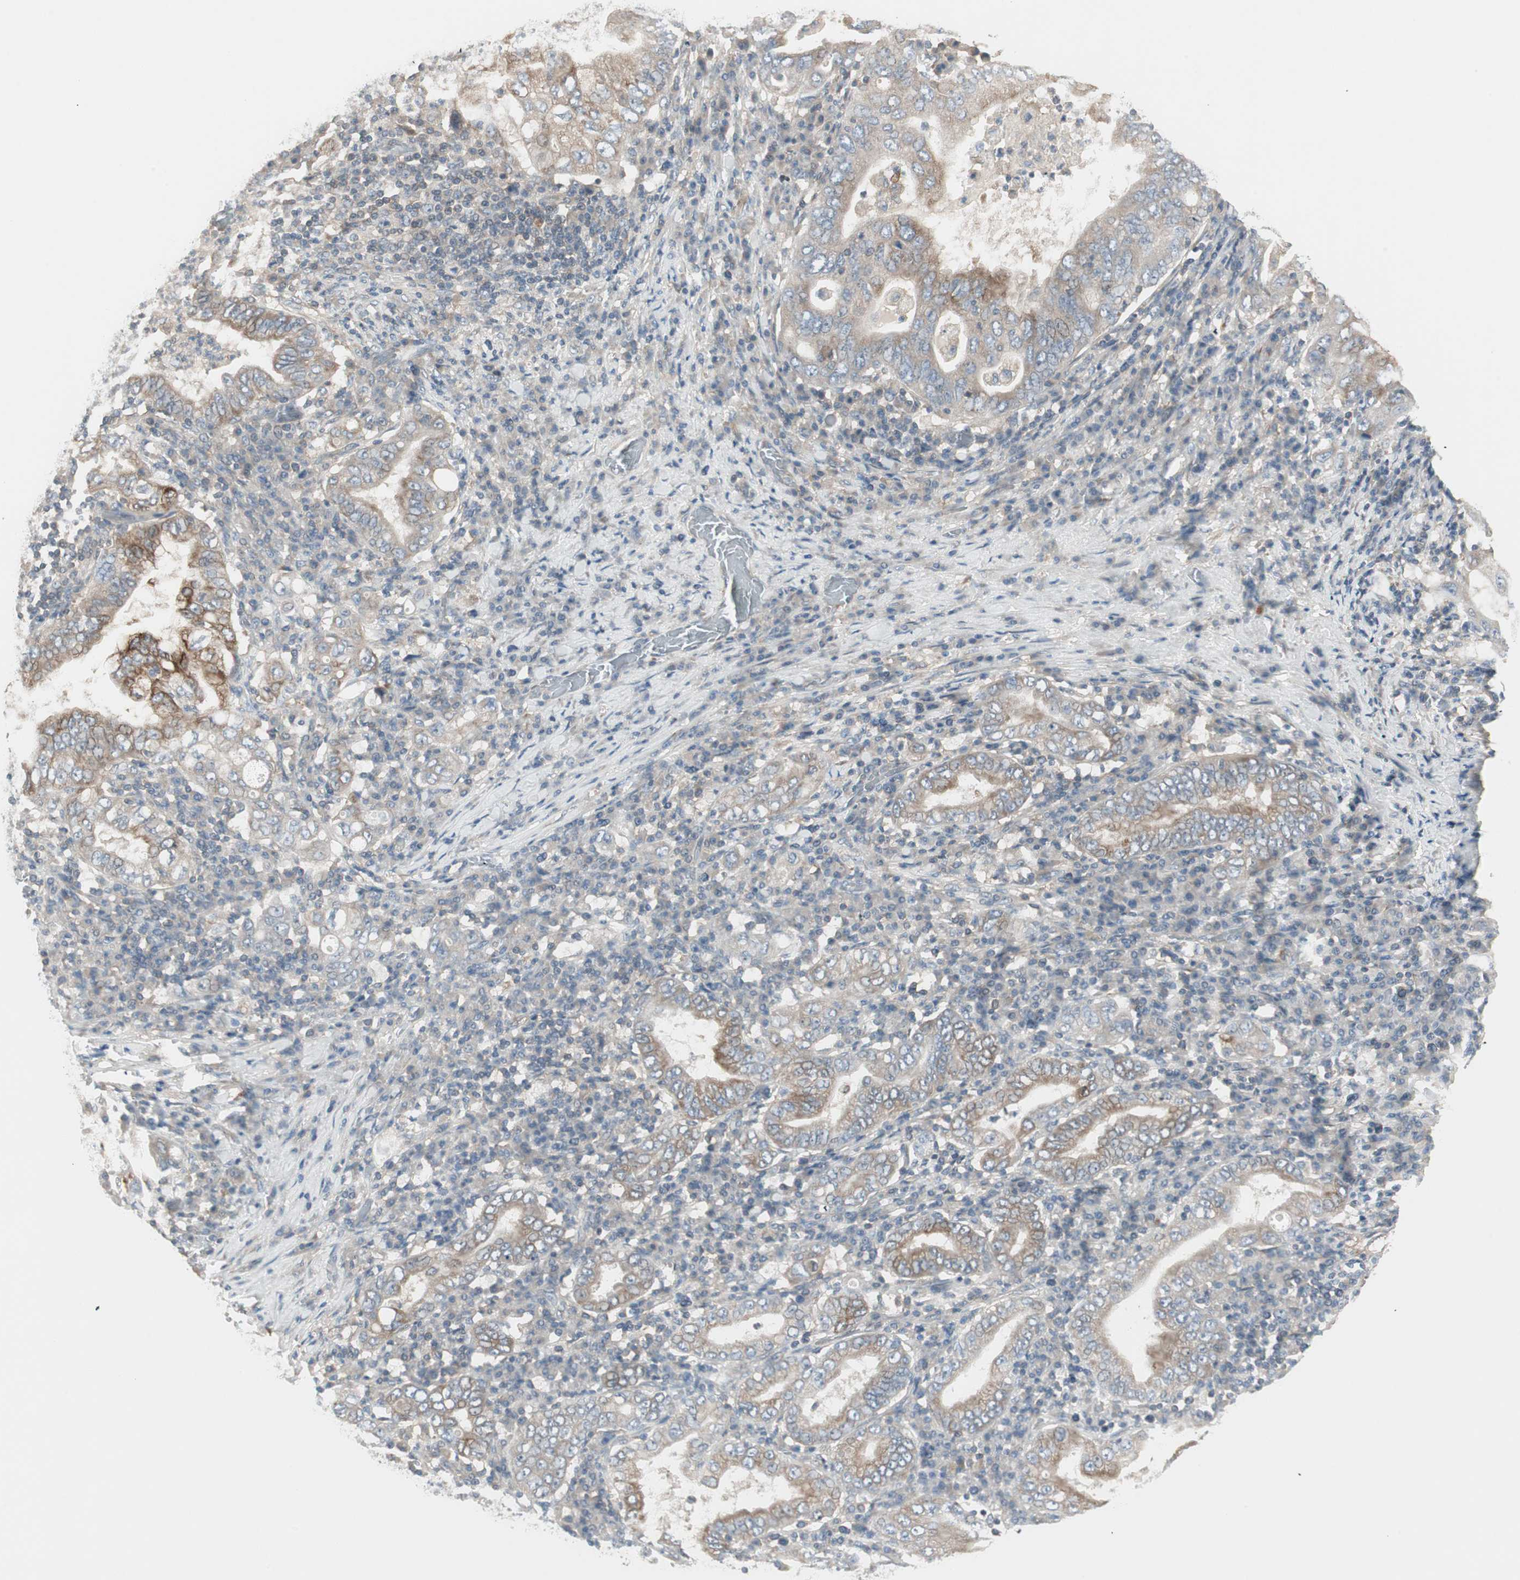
{"staining": {"intensity": "moderate", "quantity": ">75%", "location": "cytoplasmic/membranous"}, "tissue": "stomach cancer", "cell_type": "Tumor cells", "image_type": "cancer", "snomed": [{"axis": "morphology", "description": "Normal tissue, NOS"}, {"axis": "morphology", "description": "Adenocarcinoma, NOS"}, {"axis": "topography", "description": "Esophagus"}, {"axis": "topography", "description": "Stomach, upper"}, {"axis": "topography", "description": "Peripheral nerve tissue"}], "caption": "High-magnification brightfield microscopy of stomach adenocarcinoma stained with DAB (brown) and counterstained with hematoxylin (blue). tumor cells exhibit moderate cytoplasmic/membranous positivity is identified in approximately>75% of cells. The staining was performed using DAB, with brown indicating positive protein expression. Nuclei are stained blue with hematoxylin.", "gene": "ZFP36", "patient": {"sex": "male", "age": 62}}